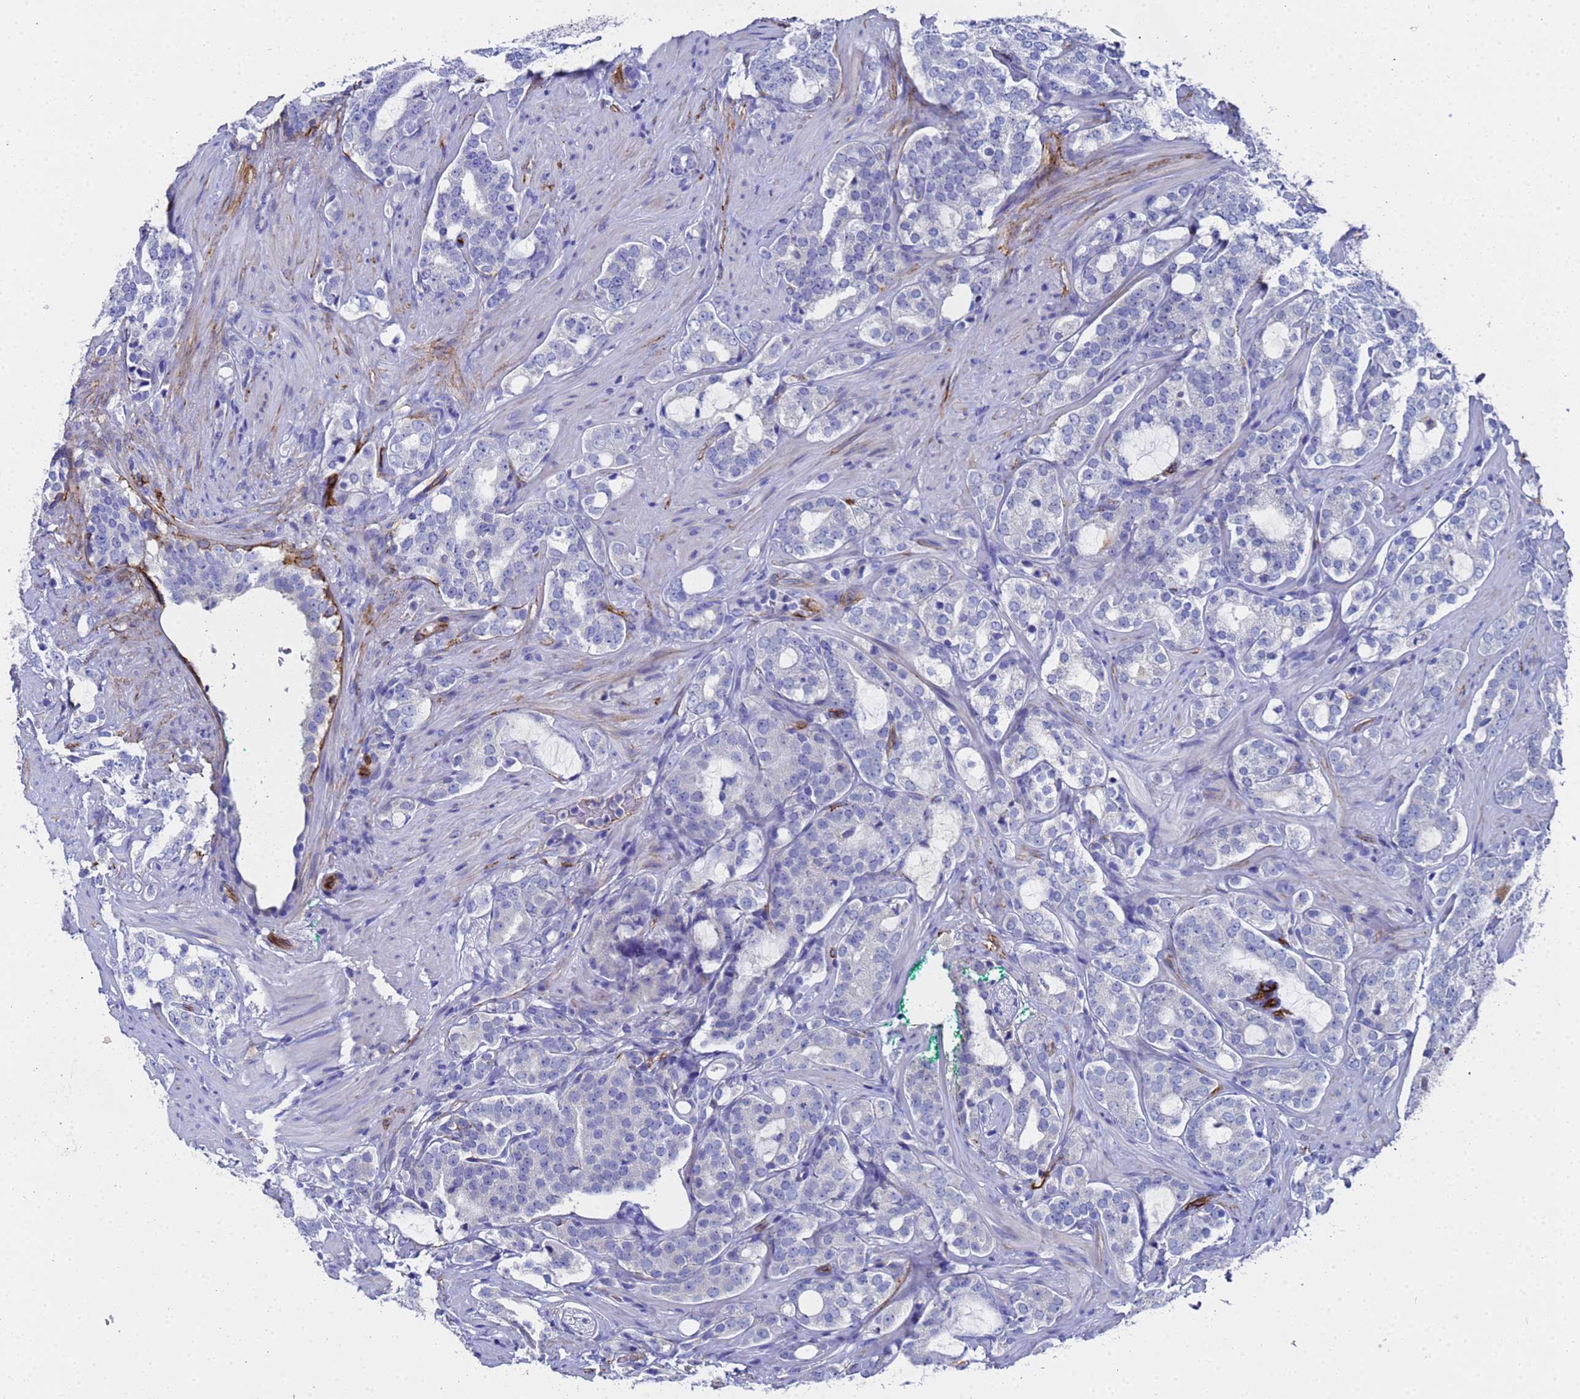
{"staining": {"intensity": "negative", "quantity": "none", "location": "none"}, "tissue": "prostate cancer", "cell_type": "Tumor cells", "image_type": "cancer", "snomed": [{"axis": "morphology", "description": "Adenocarcinoma, High grade"}, {"axis": "topography", "description": "Prostate"}], "caption": "Prostate cancer (adenocarcinoma (high-grade)) was stained to show a protein in brown. There is no significant positivity in tumor cells.", "gene": "ADIPOQ", "patient": {"sex": "male", "age": 64}}